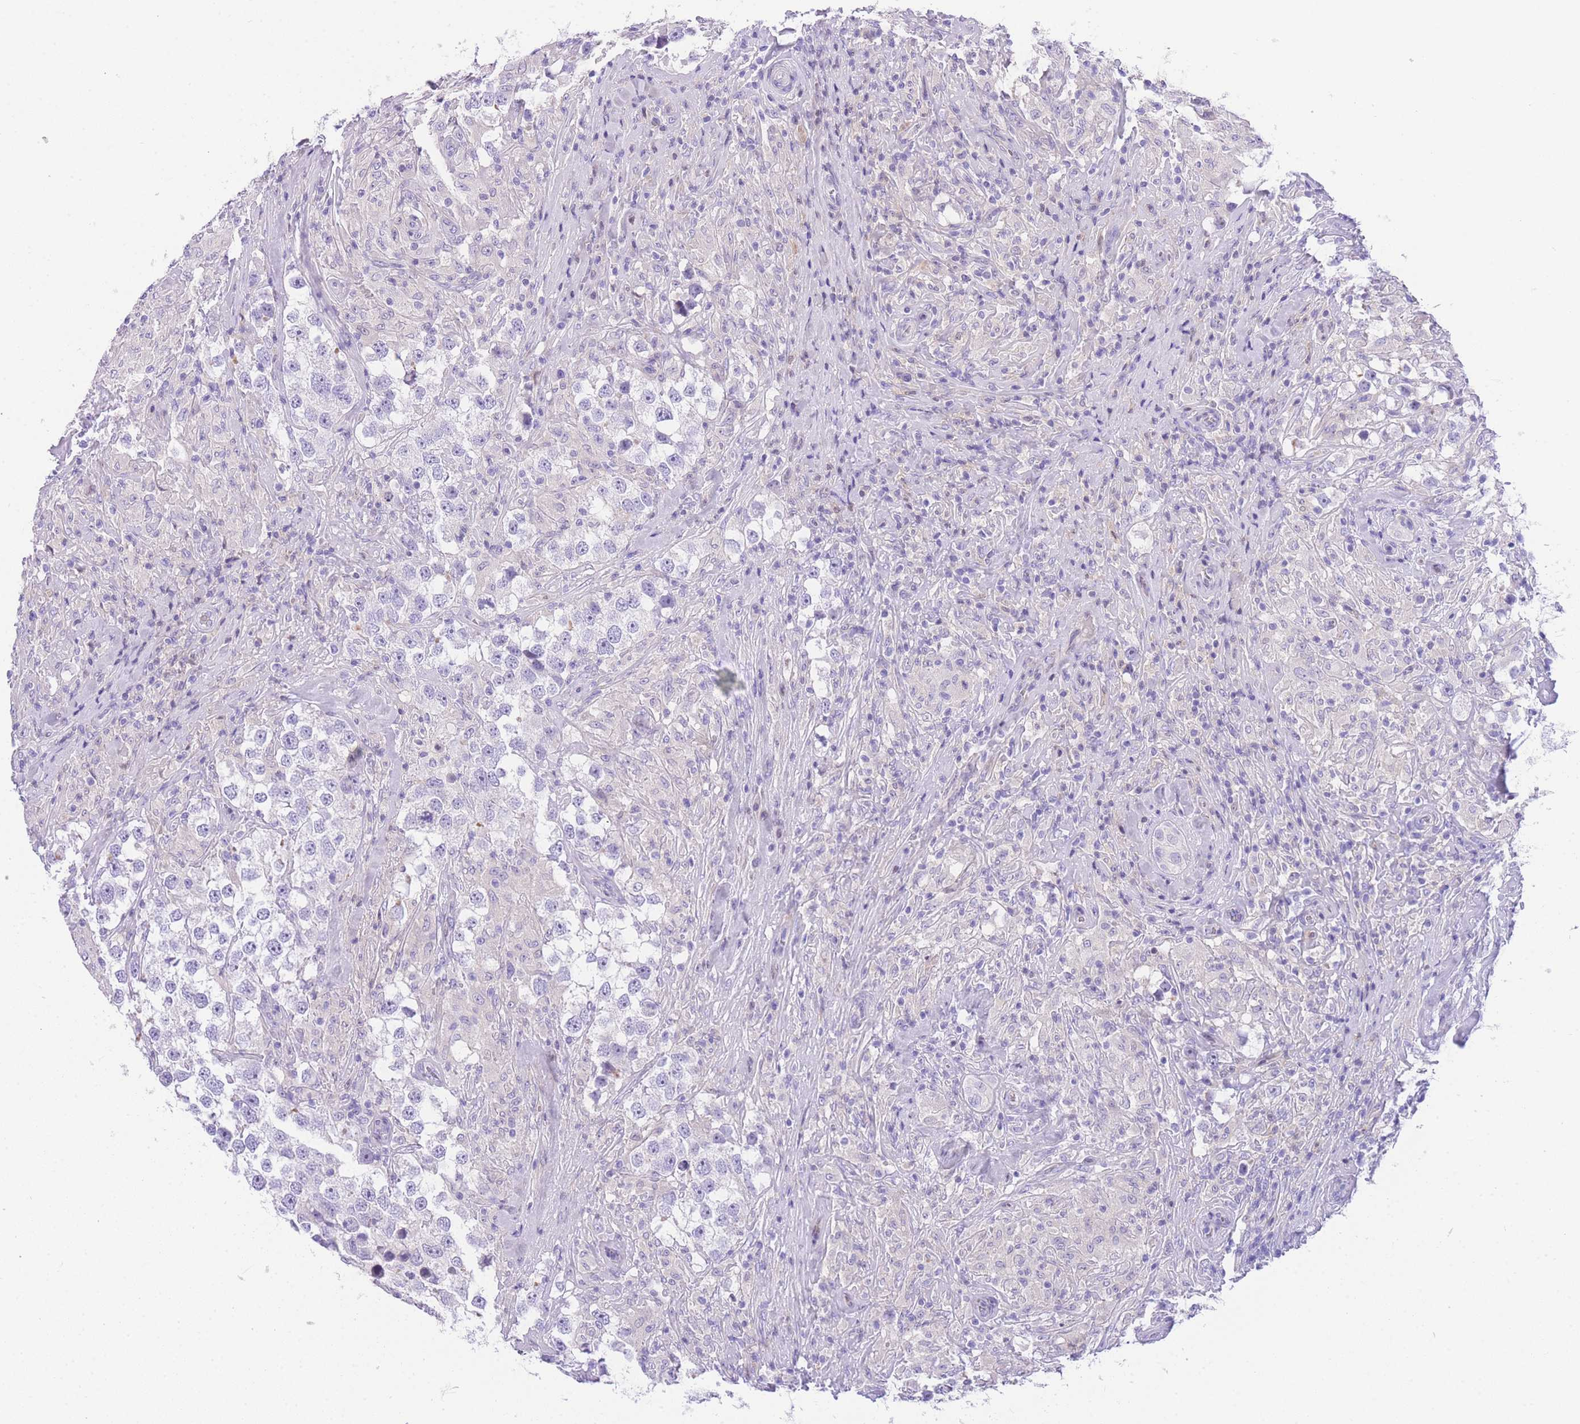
{"staining": {"intensity": "negative", "quantity": "none", "location": "none"}, "tissue": "testis cancer", "cell_type": "Tumor cells", "image_type": "cancer", "snomed": [{"axis": "morphology", "description": "Seminoma, NOS"}, {"axis": "topography", "description": "Testis"}], "caption": "IHC of human testis seminoma reveals no positivity in tumor cells. (Stains: DAB (3,3'-diaminobenzidine) immunohistochemistry with hematoxylin counter stain, Microscopy: brightfield microscopy at high magnification).", "gene": "TIFAB", "patient": {"sex": "male", "age": 46}}